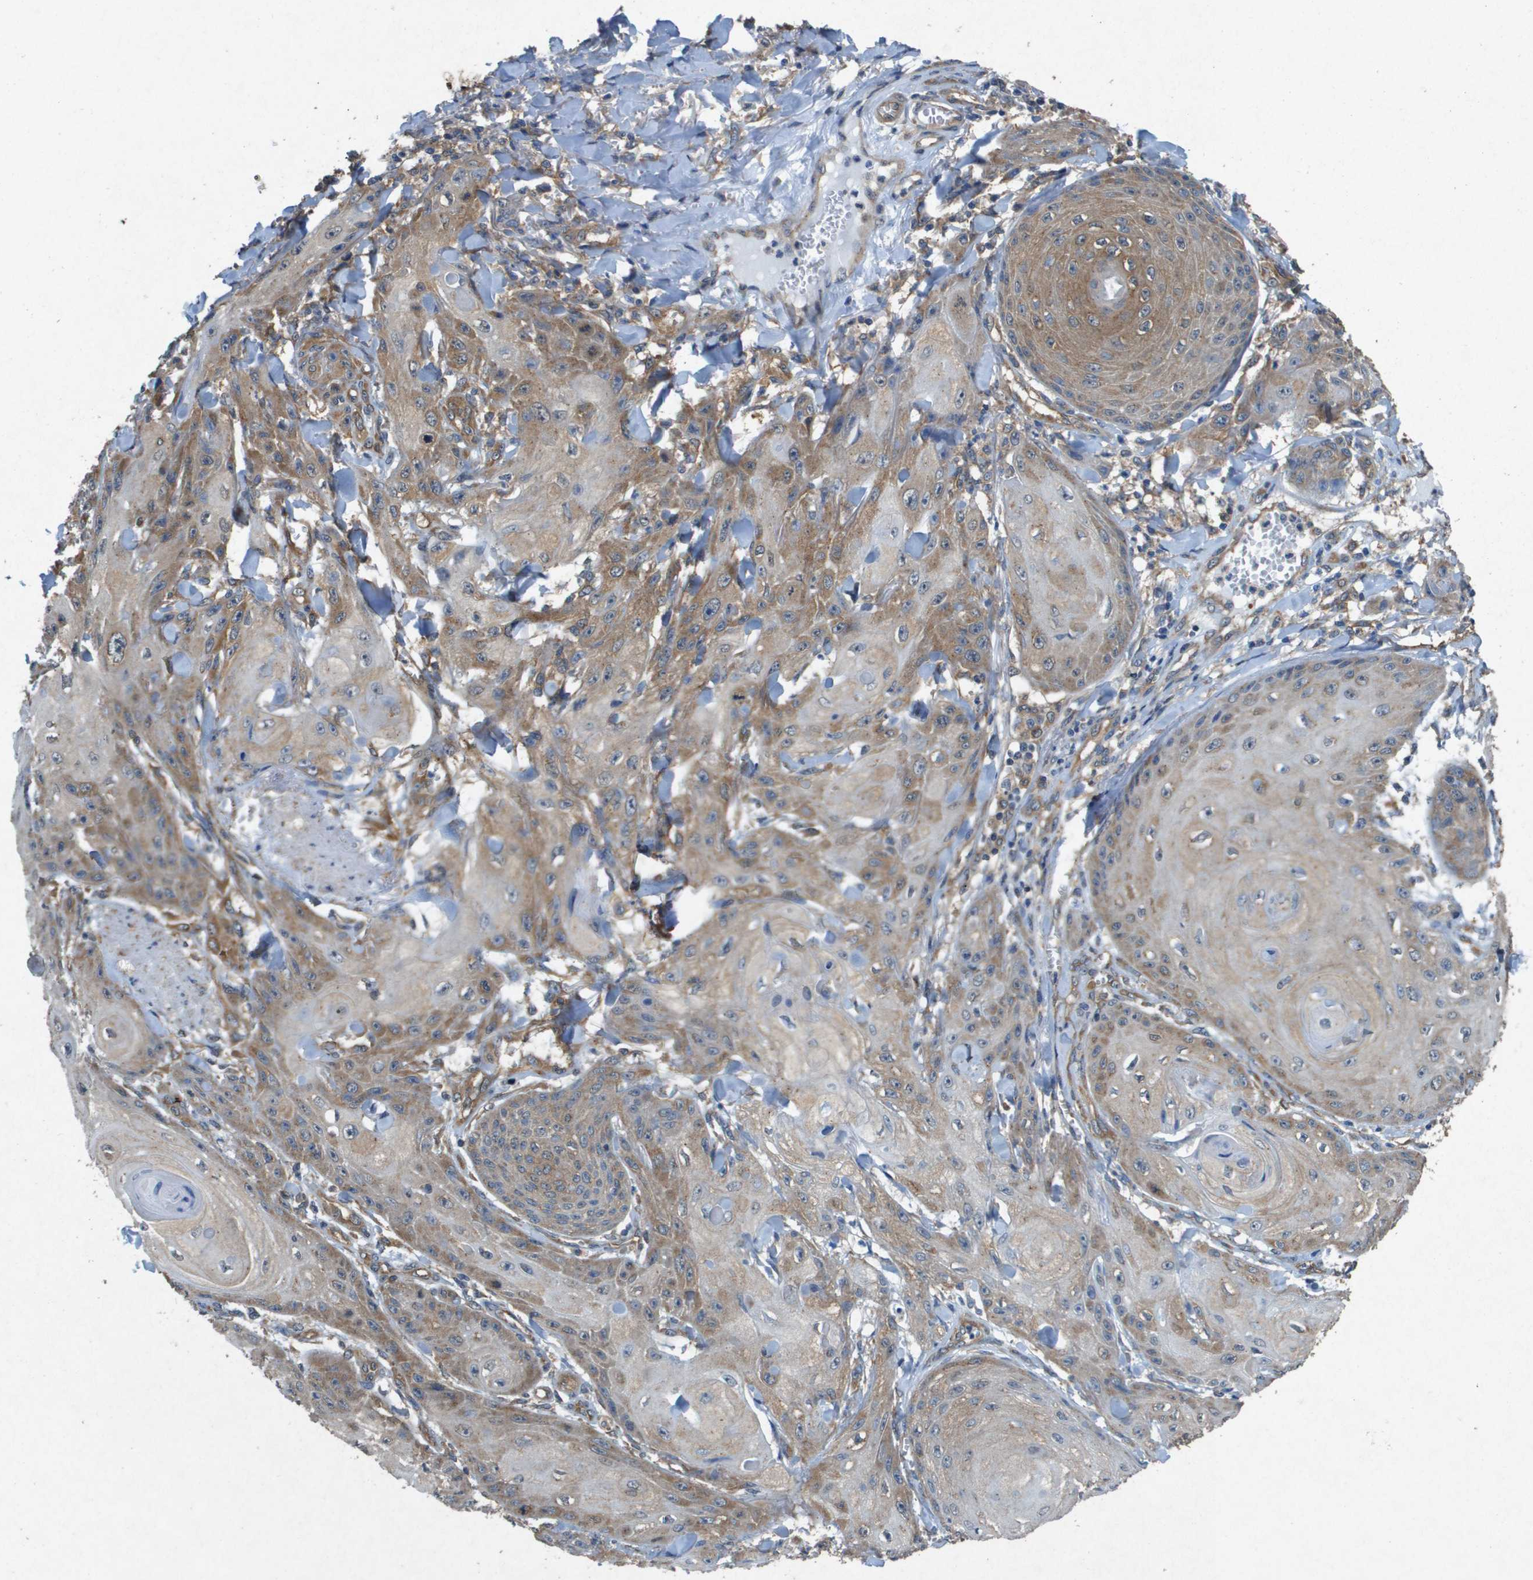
{"staining": {"intensity": "moderate", "quantity": ">75%", "location": "cytoplasmic/membranous"}, "tissue": "skin cancer", "cell_type": "Tumor cells", "image_type": "cancer", "snomed": [{"axis": "morphology", "description": "Squamous cell carcinoma, NOS"}, {"axis": "topography", "description": "Skin"}], "caption": "Tumor cells demonstrate medium levels of moderate cytoplasmic/membranous positivity in approximately >75% of cells in human skin cancer.", "gene": "PTPRT", "patient": {"sex": "male", "age": 74}}